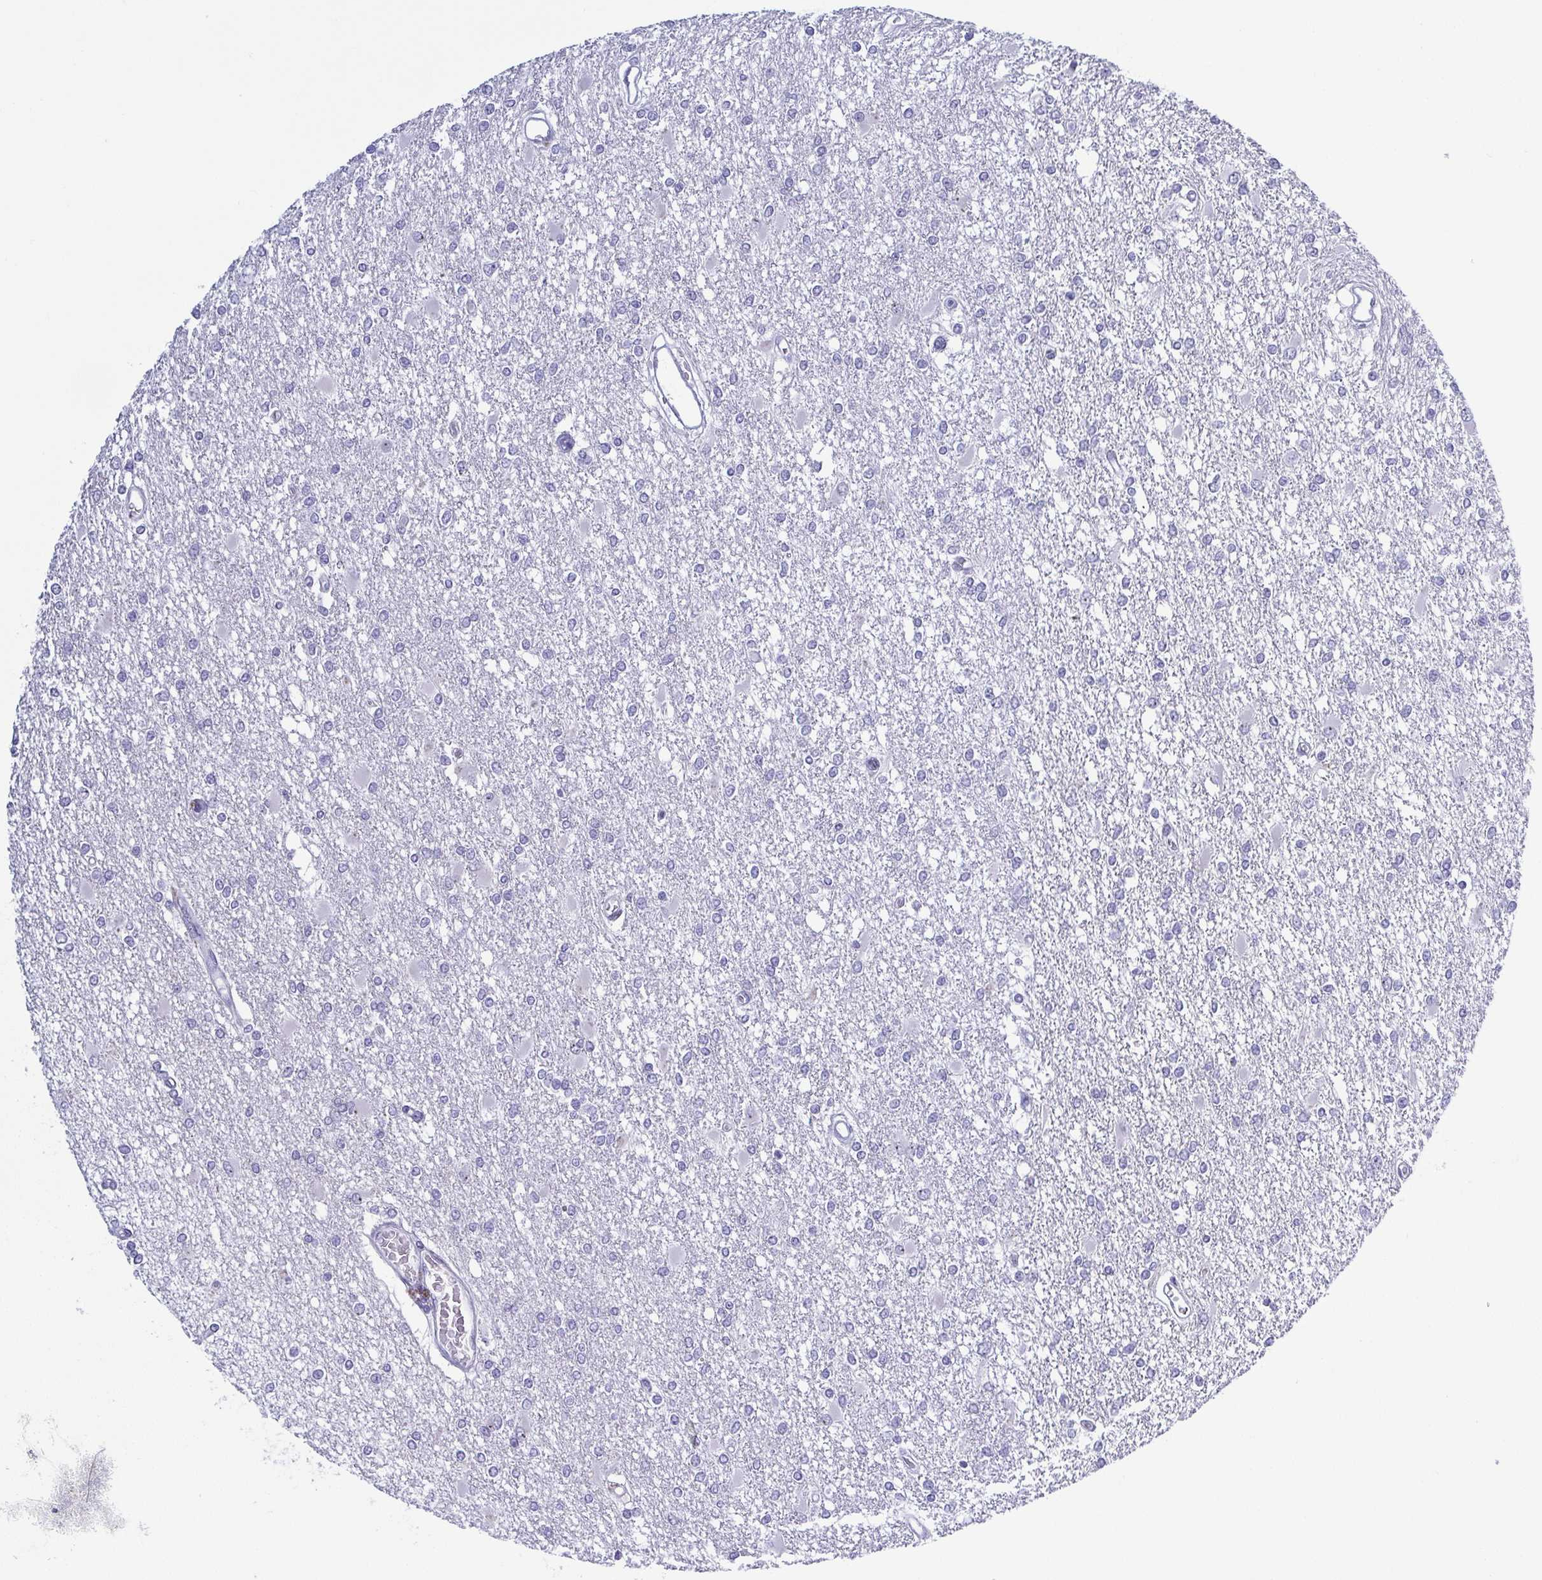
{"staining": {"intensity": "negative", "quantity": "none", "location": "none"}, "tissue": "glioma", "cell_type": "Tumor cells", "image_type": "cancer", "snomed": [{"axis": "morphology", "description": "Glioma, malignant, High grade"}, {"axis": "topography", "description": "Cerebral cortex"}], "caption": "Immunohistochemistry (IHC) photomicrograph of human high-grade glioma (malignant) stained for a protein (brown), which displays no expression in tumor cells. (Brightfield microscopy of DAB (3,3'-diaminobenzidine) IHC at high magnification).", "gene": "BZW1", "patient": {"sex": "male", "age": 79}}